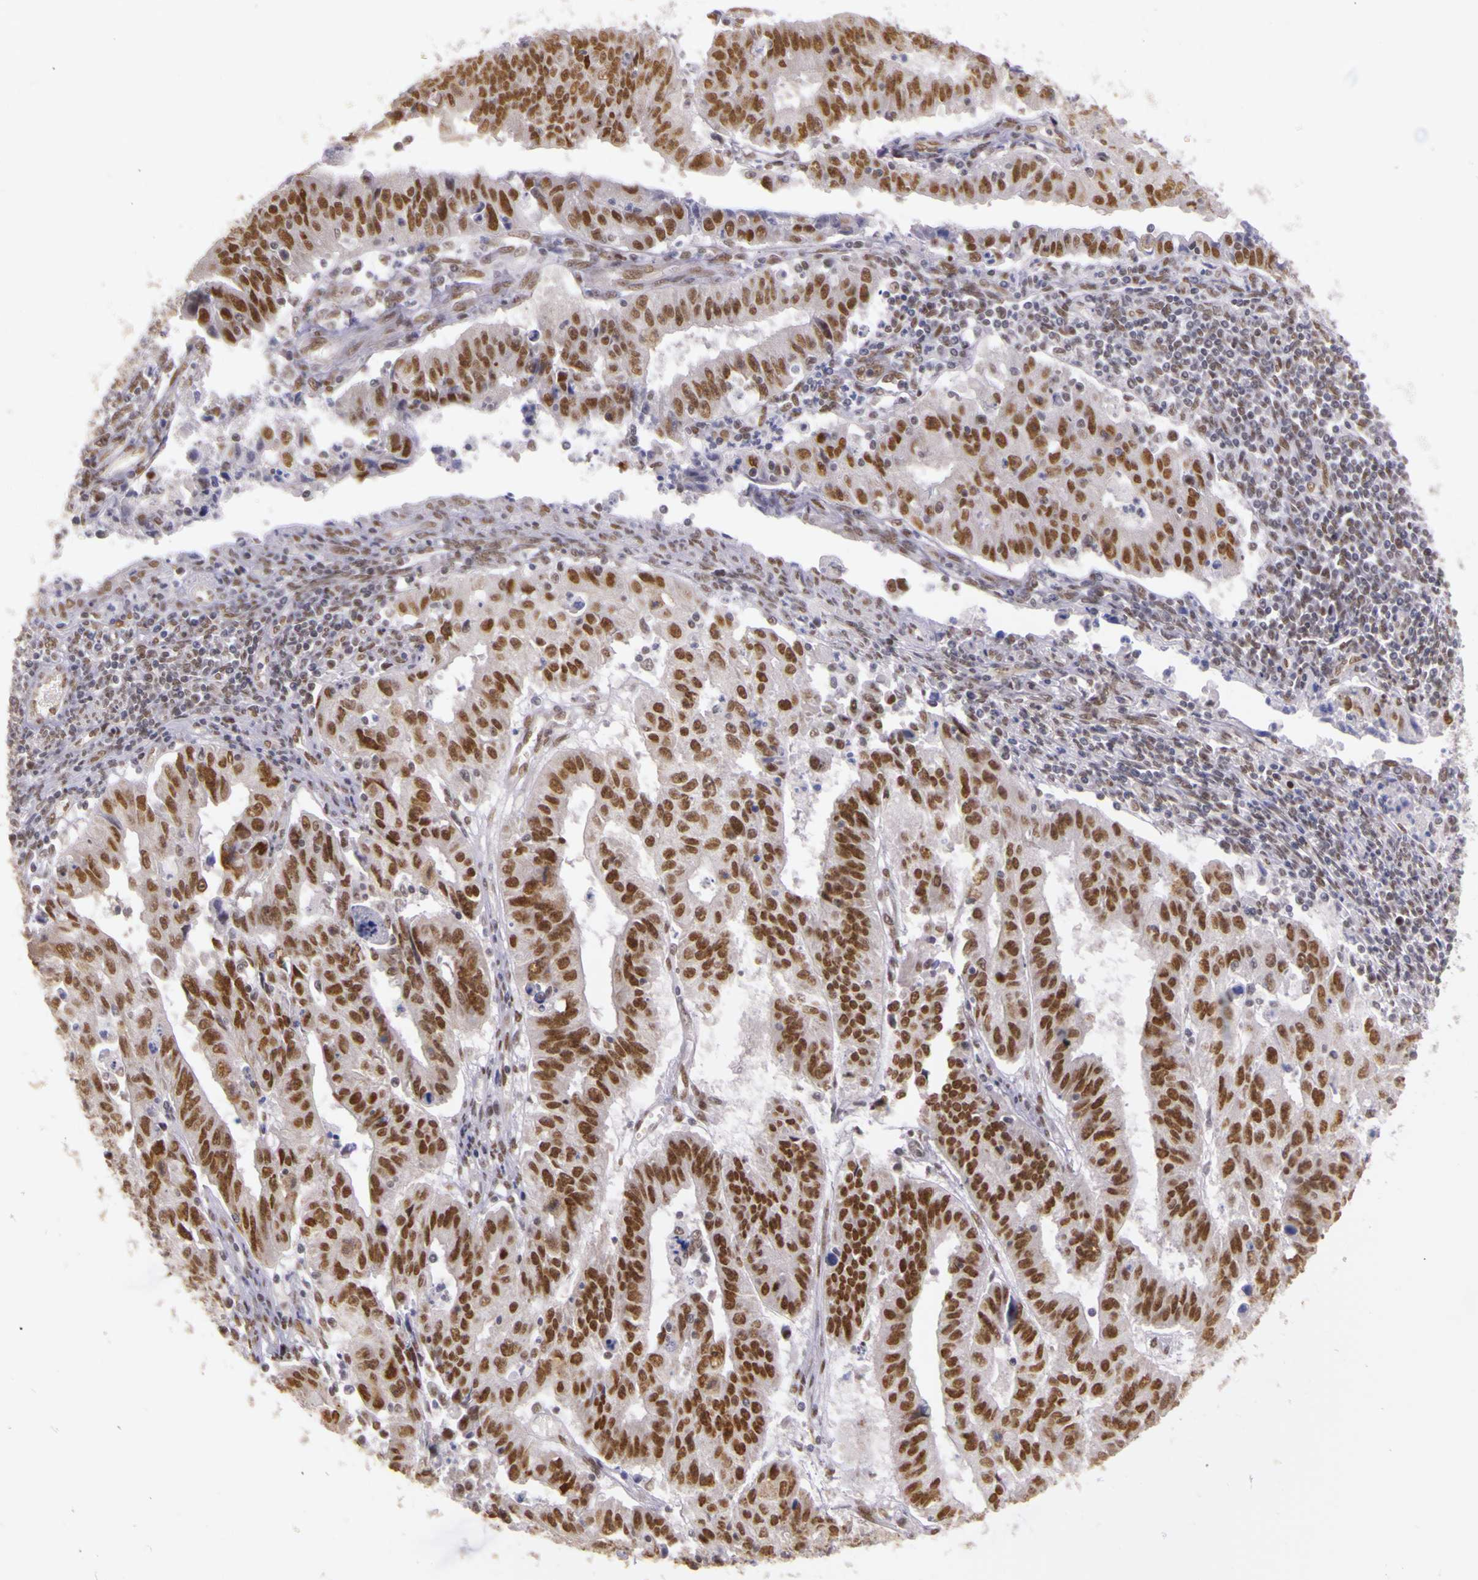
{"staining": {"intensity": "moderate", "quantity": ">75%", "location": "nuclear"}, "tissue": "endometrial cancer", "cell_type": "Tumor cells", "image_type": "cancer", "snomed": [{"axis": "morphology", "description": "Adenocarcinoma, NOS"}, {"axis": "topography", "description": "Endometrium"}], "caption": "A high-resolution photomicrograph shows immunohistochemistry staining of endometrial cancer, which demonstrates moderate nuclear expression in approximately >75% of tumor cells.", "gene": "WDR13", "patient": {"sex": "female", "age": 42}}